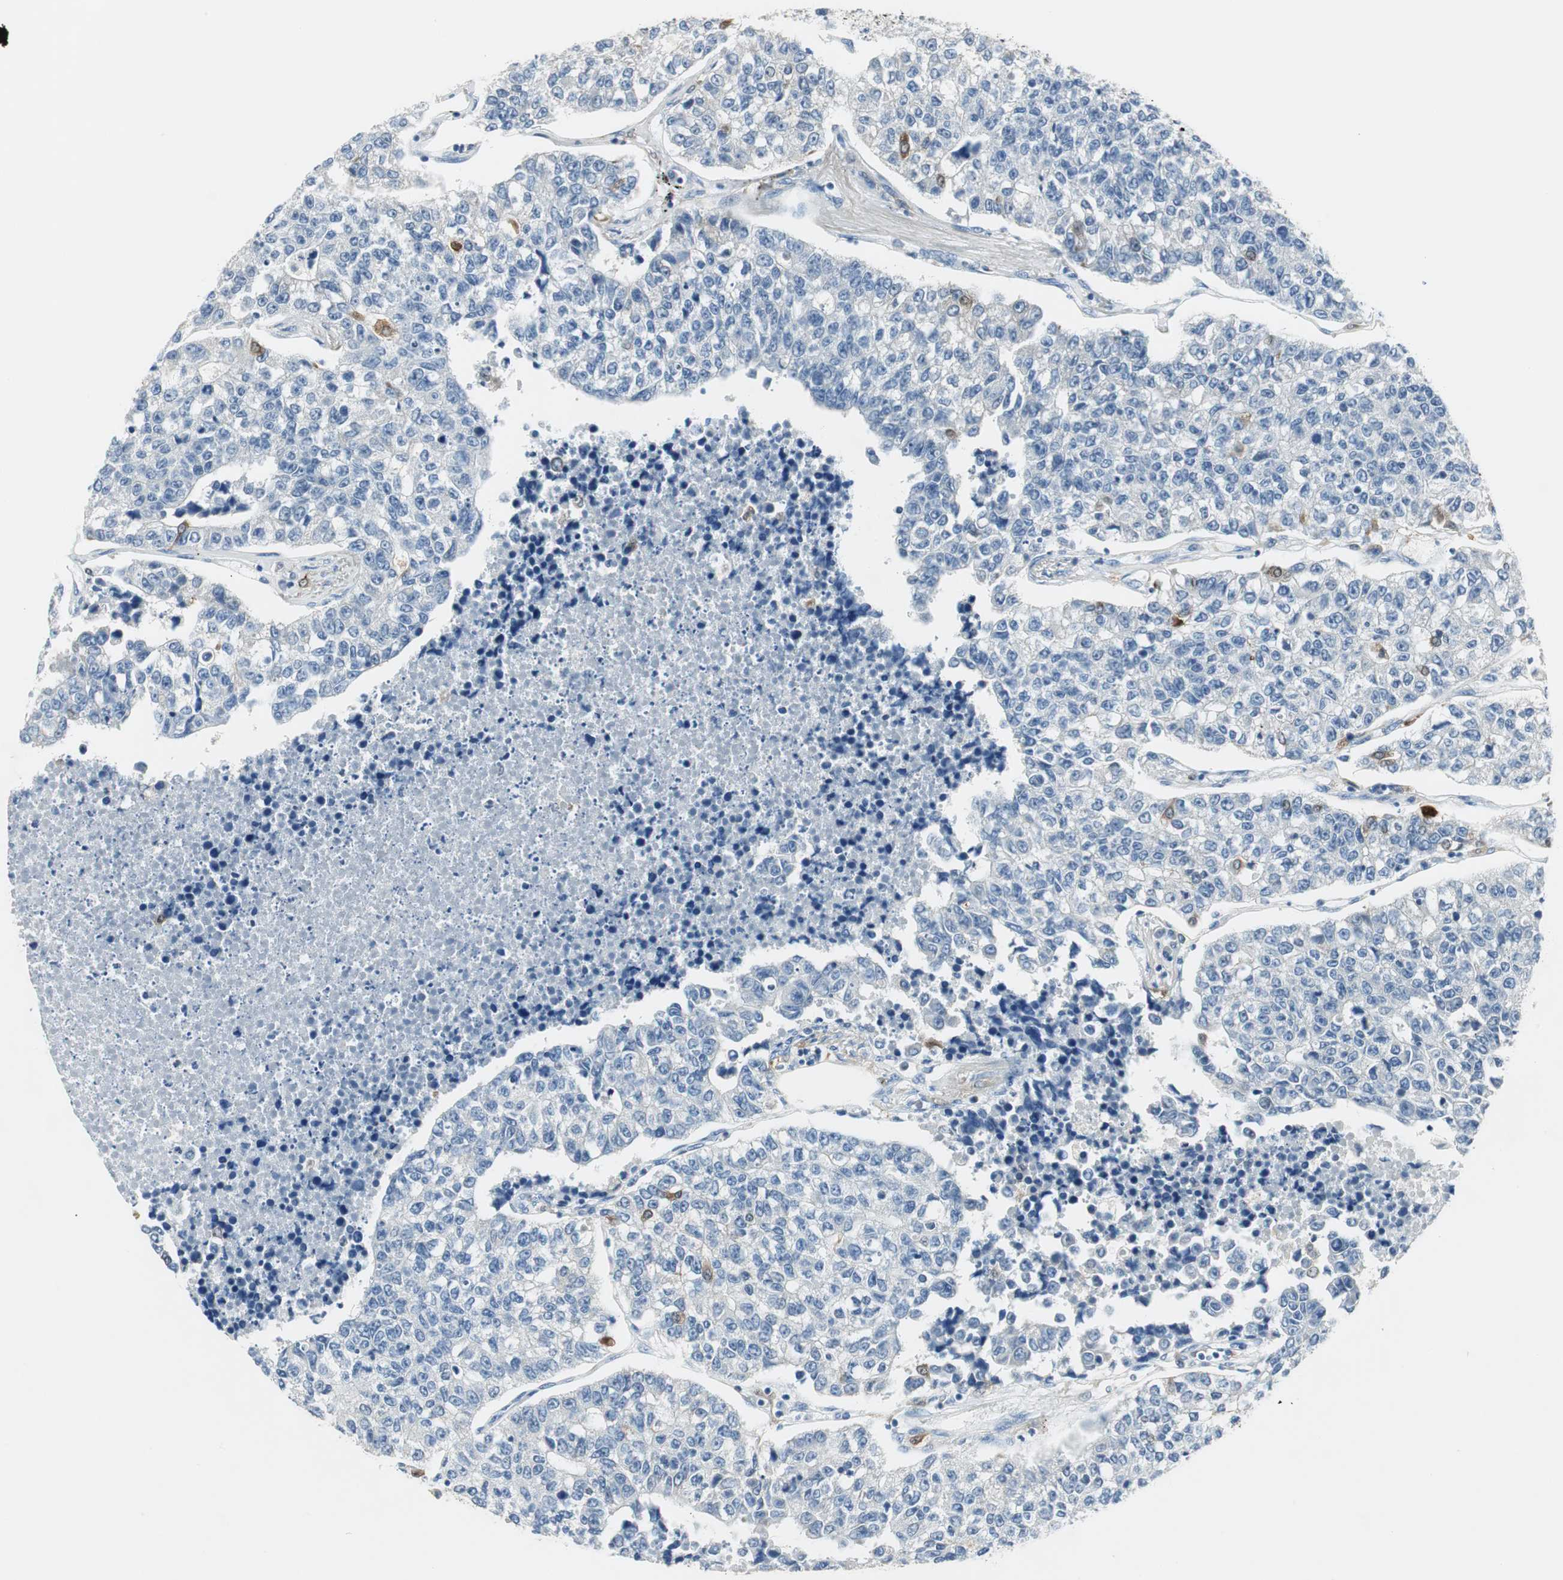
{"staining": {"intensity": "negative", "quantity": "none", "location": "none"}, "tissue": "lung cancer", "cell_type": "Tumor cells", "image_type": "cancer", "snomed": [{"axis": "morphology", "description": "Adenocarcinoma, NOS"}, {"axis": "topography", "description": "Lung"}], "caption": "The histopathology image displays no significant expression in tumor cells of lung adenocarcinoma.", "gene": "FBP1", "patient": {"sex": "male", "age": 49}}